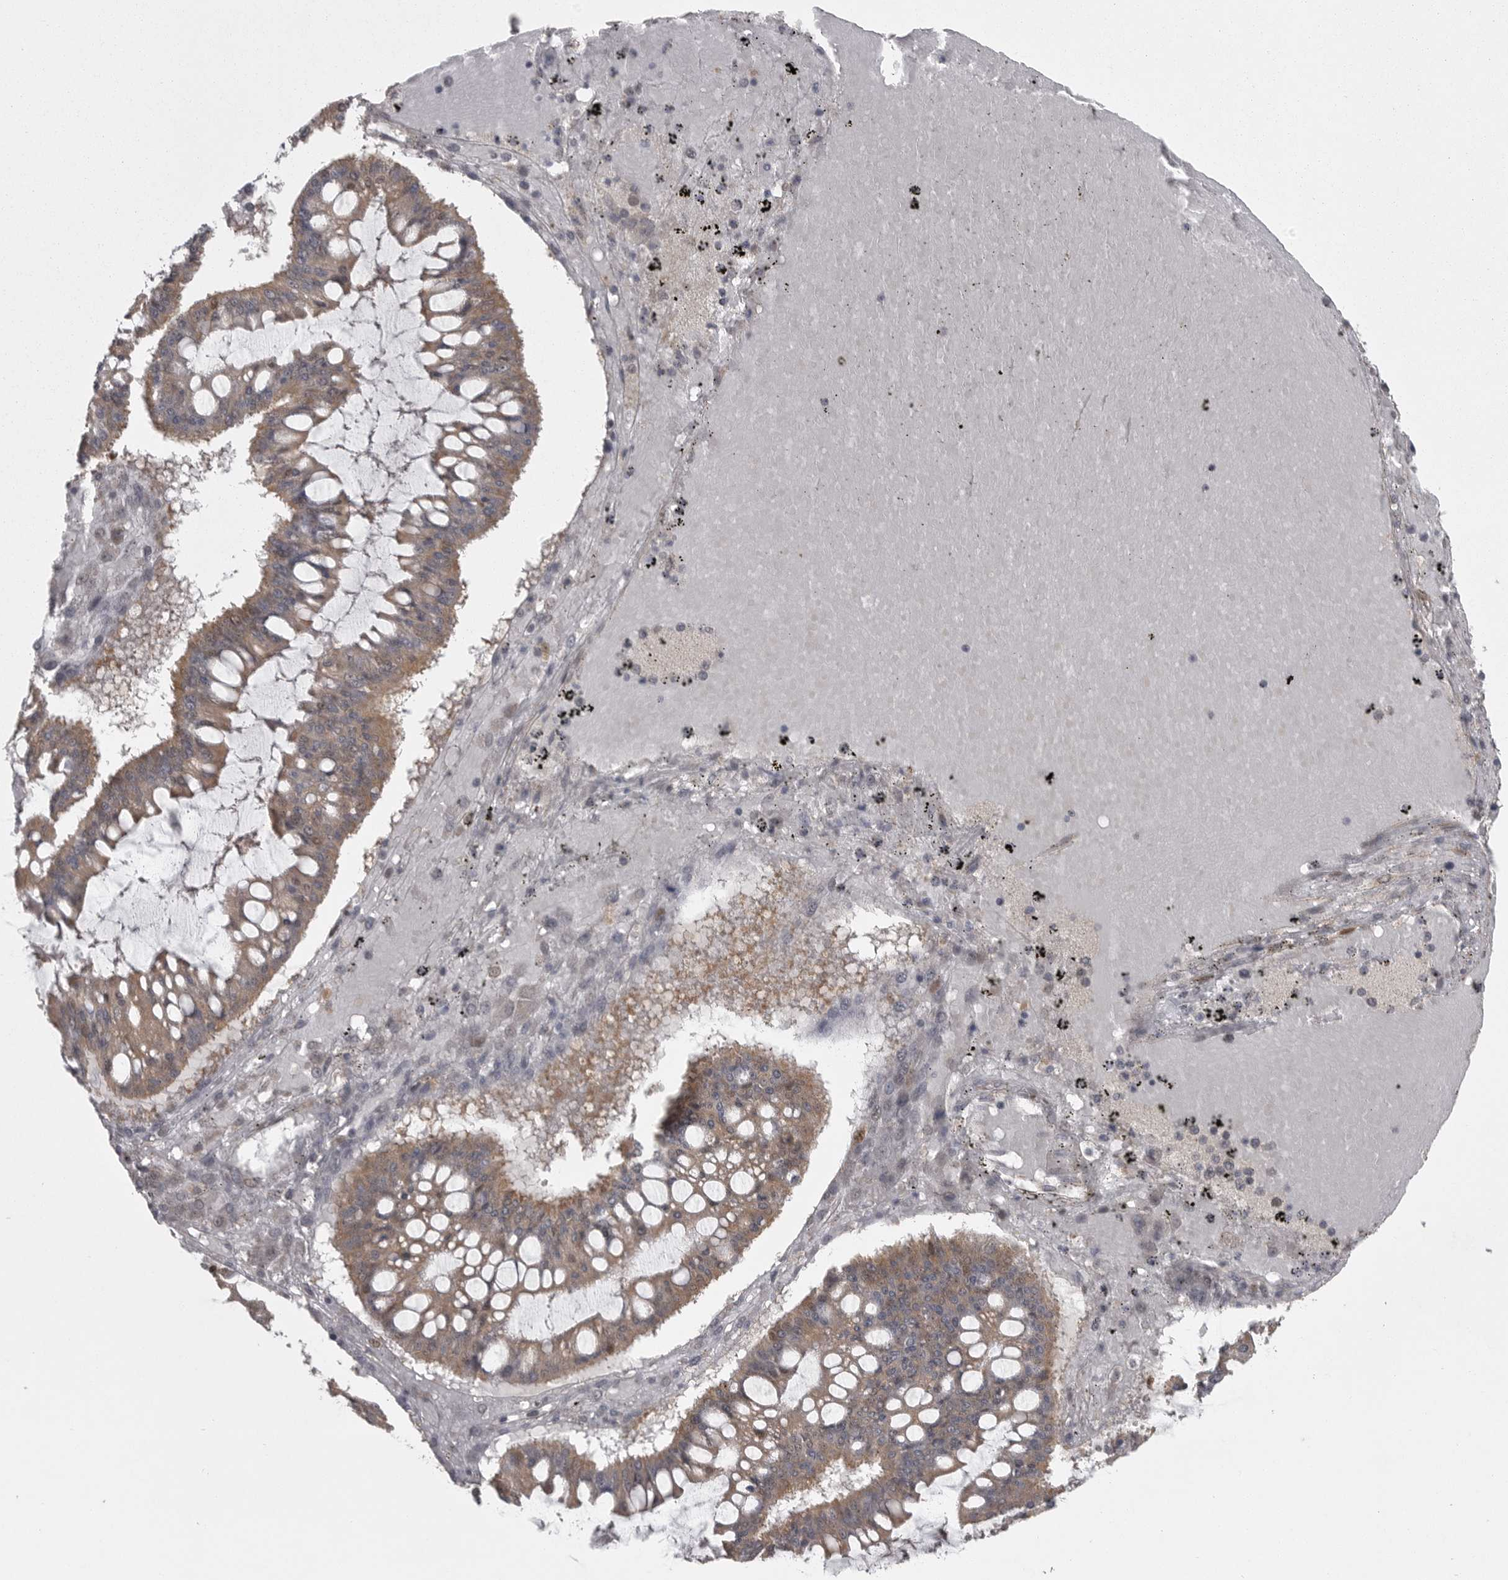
{"staining": {"intensity": "moderate", "quantity": ">75%", "location": "cytoplasmic/membranous"}, "tissue": "ovarian cancer", "cell_type": "Tumor cells", "image_type": "cancer", "snomed": [{"axis": "morphology", "description": "Cystadenocarcinoma, mucinous, NOS"}, {"axis": "topography", "description": "Ovary"}], "caption": "Protein analysis of ovarian mucinous cystadenocarcinoma tissue shows moderate cytoplasmic/membranous expression in about >75% of tumor cells.", "gene": "PPP1R9A", "patient": {"sex": "female", "age": 73}}